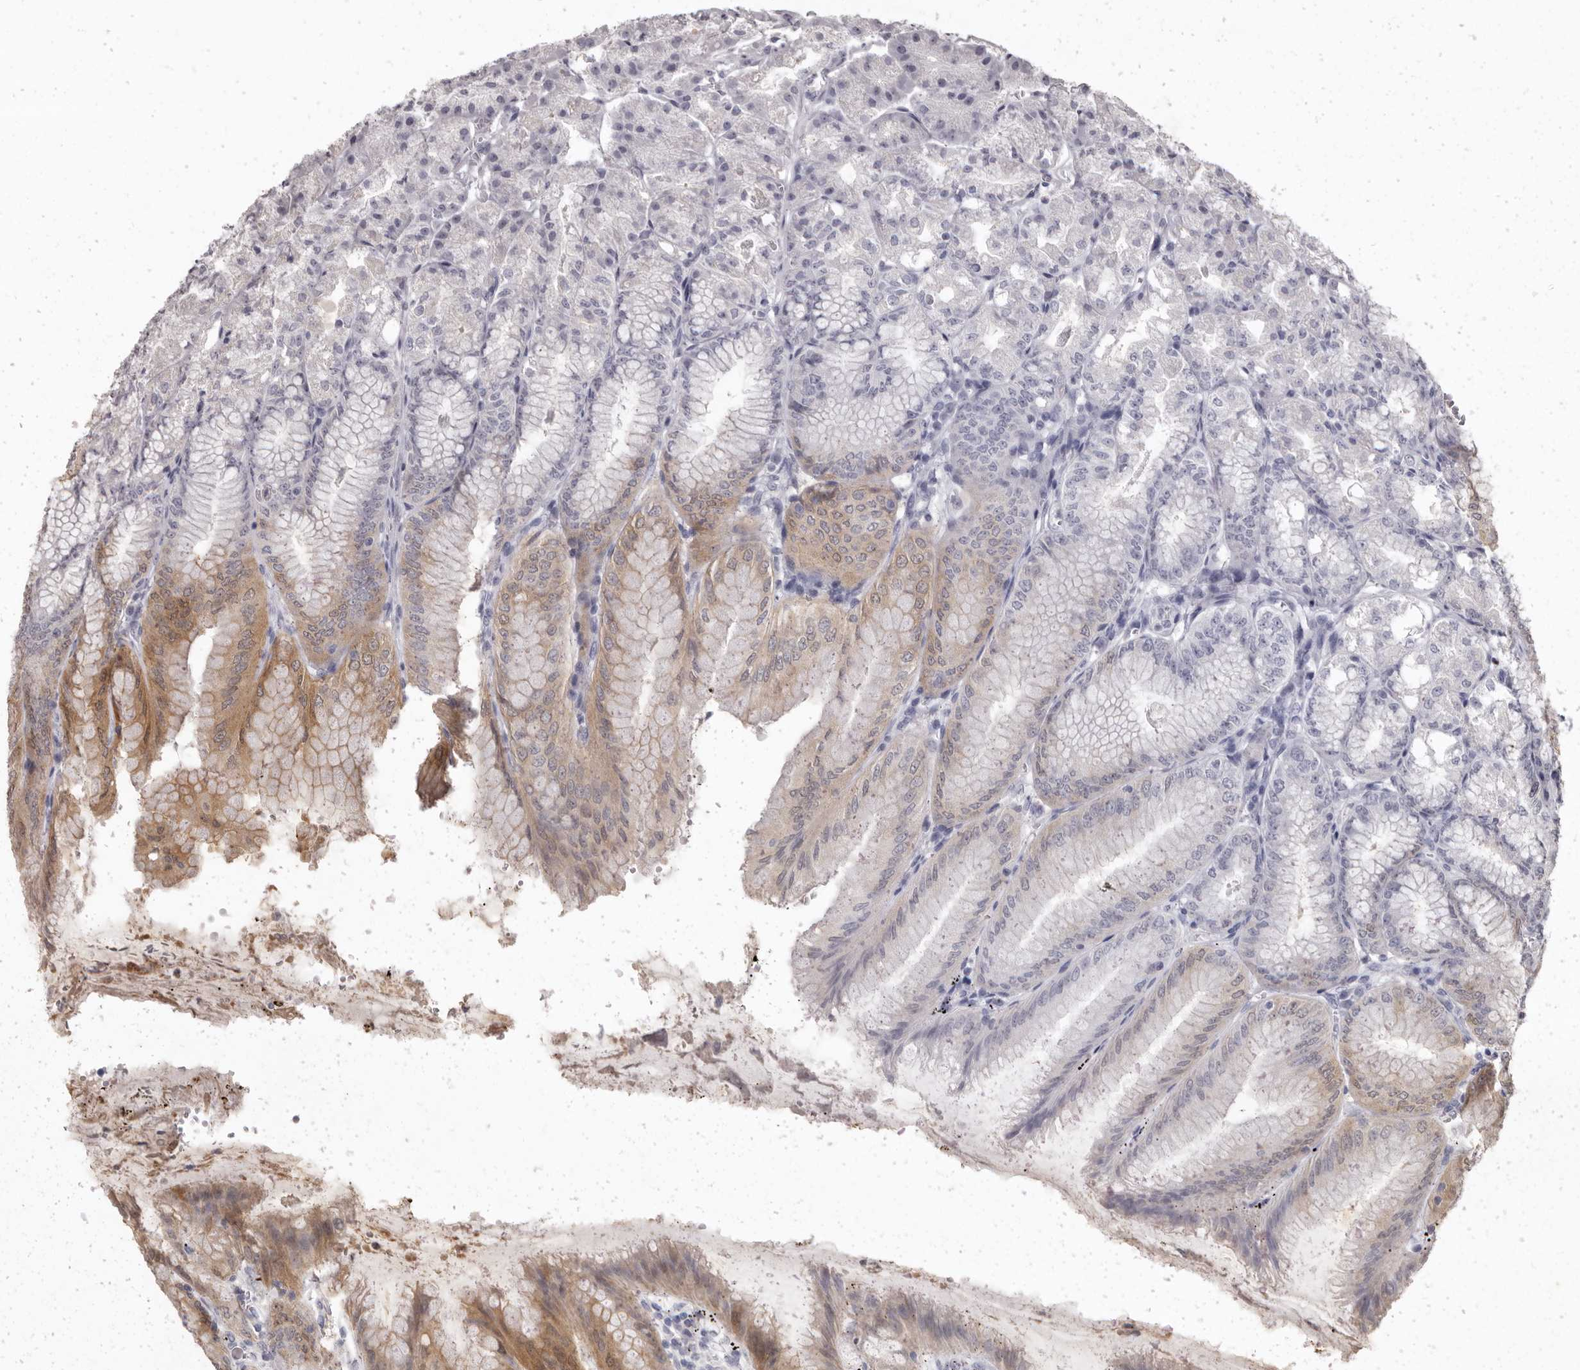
{"staining": {"intensity": "moderate", "quantity": "<25%", "location": "cytoplasmic/membranous"}, "tissue": "stomach", "cell_type": "Glandular cells", "image_type": "normal", "snomed": [{"axis": "morphology", "description": "Normal tissue, NOS"}, {"axis": "topography", "description": "Stomach, lower"}], "caption": "Immunohistochemistry photomicrograph of normal human stomach stained for a protein (brown), which shows low levels of moderate cytoplasmic/membranous positivity in about <25% of glandular cells.", "gene": "SULT1E1", "patient": {"sex": "male", "age": 71}}